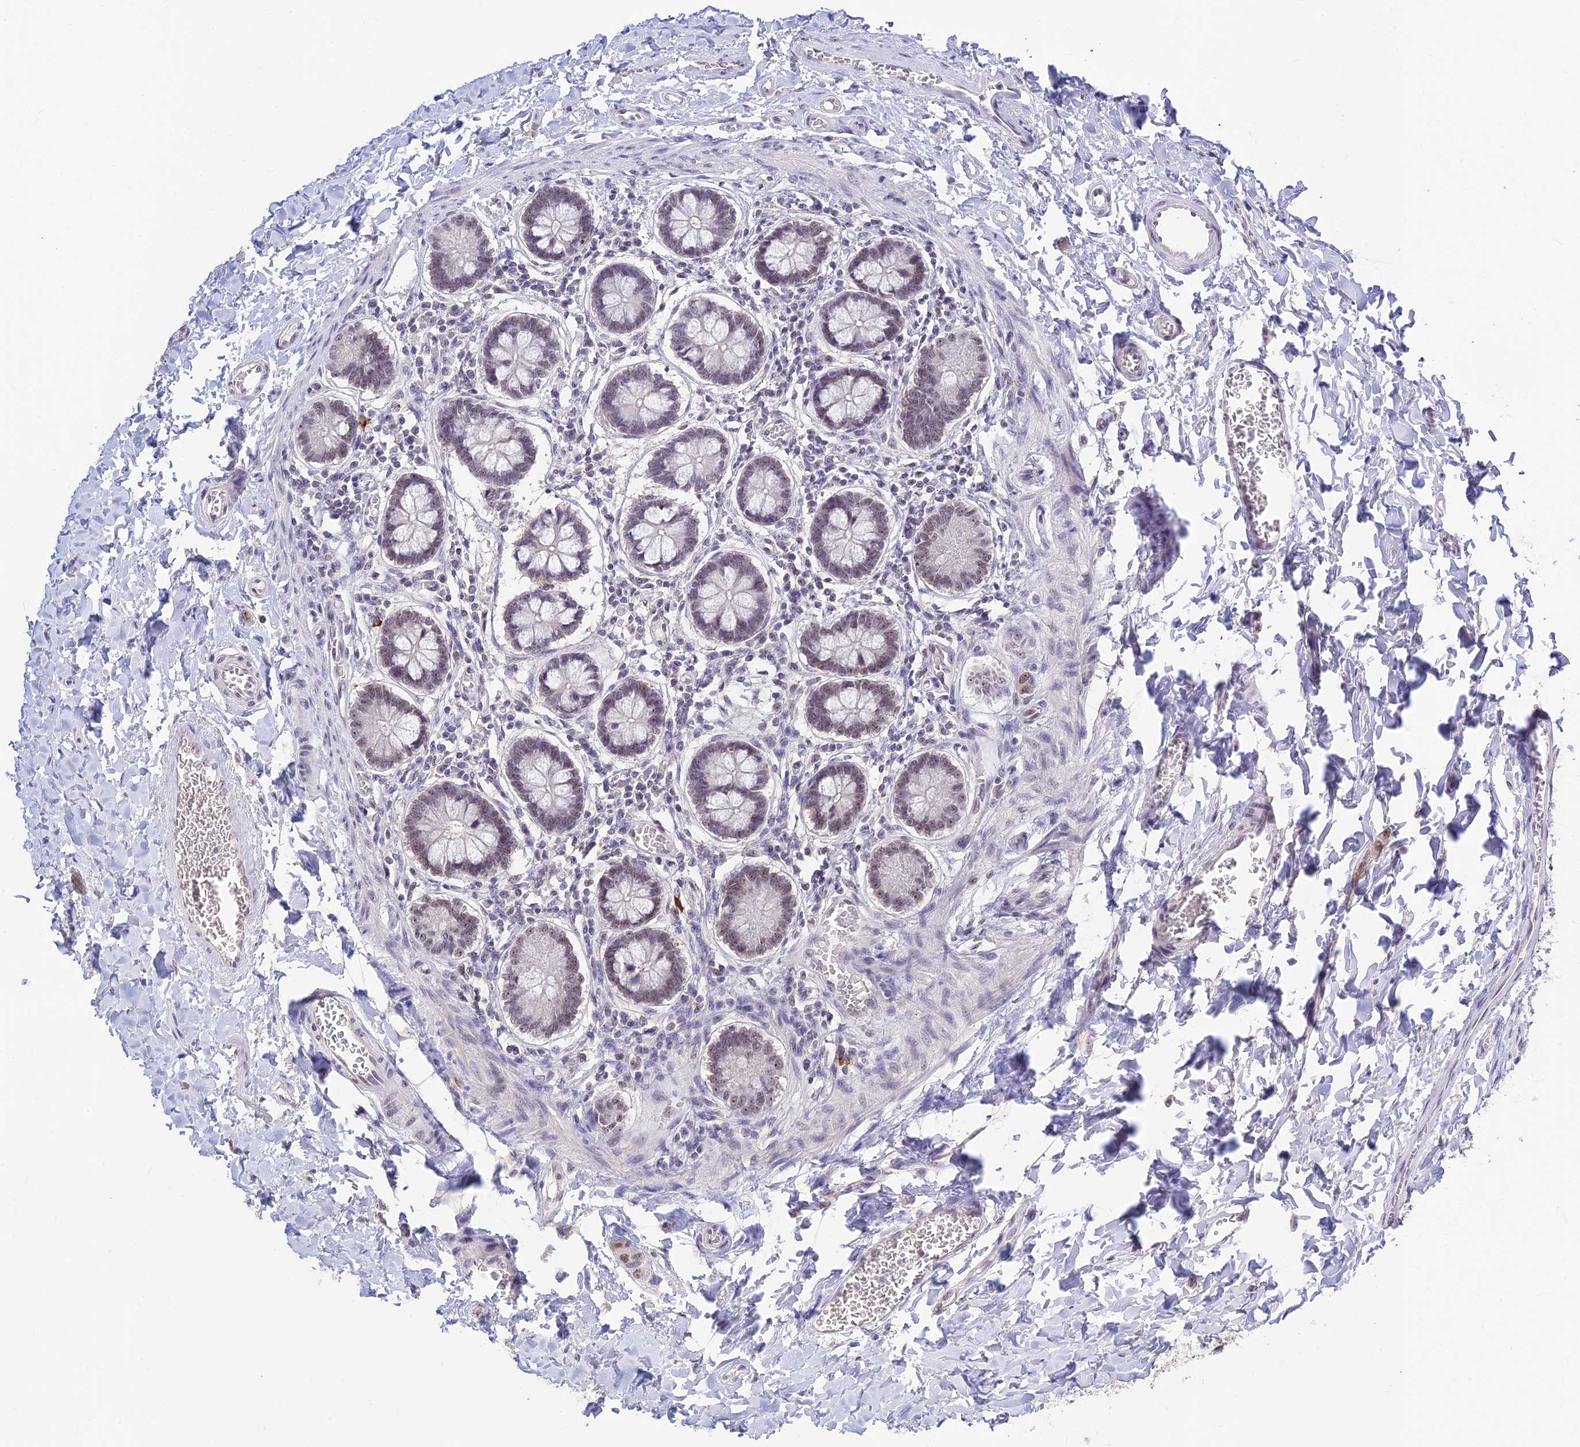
{"staining": {"intensity": "moderate", "quantity": "<25%", "location": "nuclear"}, "tissue": "small intestine", "cell_type": "Glandular cells", "image_type": "normal", "snomed": [{"axis": "morphology", "description": "Normal tissue, NOS"}, {"axis": "topography", "description": "Small intestine"}], "caption": "IHC (DAB (3,3'-diaminobenzidine)) staining of unremarkable human small intestine reveals moderate nuclear protein expression in about <25% of glandular cells.", "gene": "POLR1G", "patient": {"sex": "male", "age": 52}}